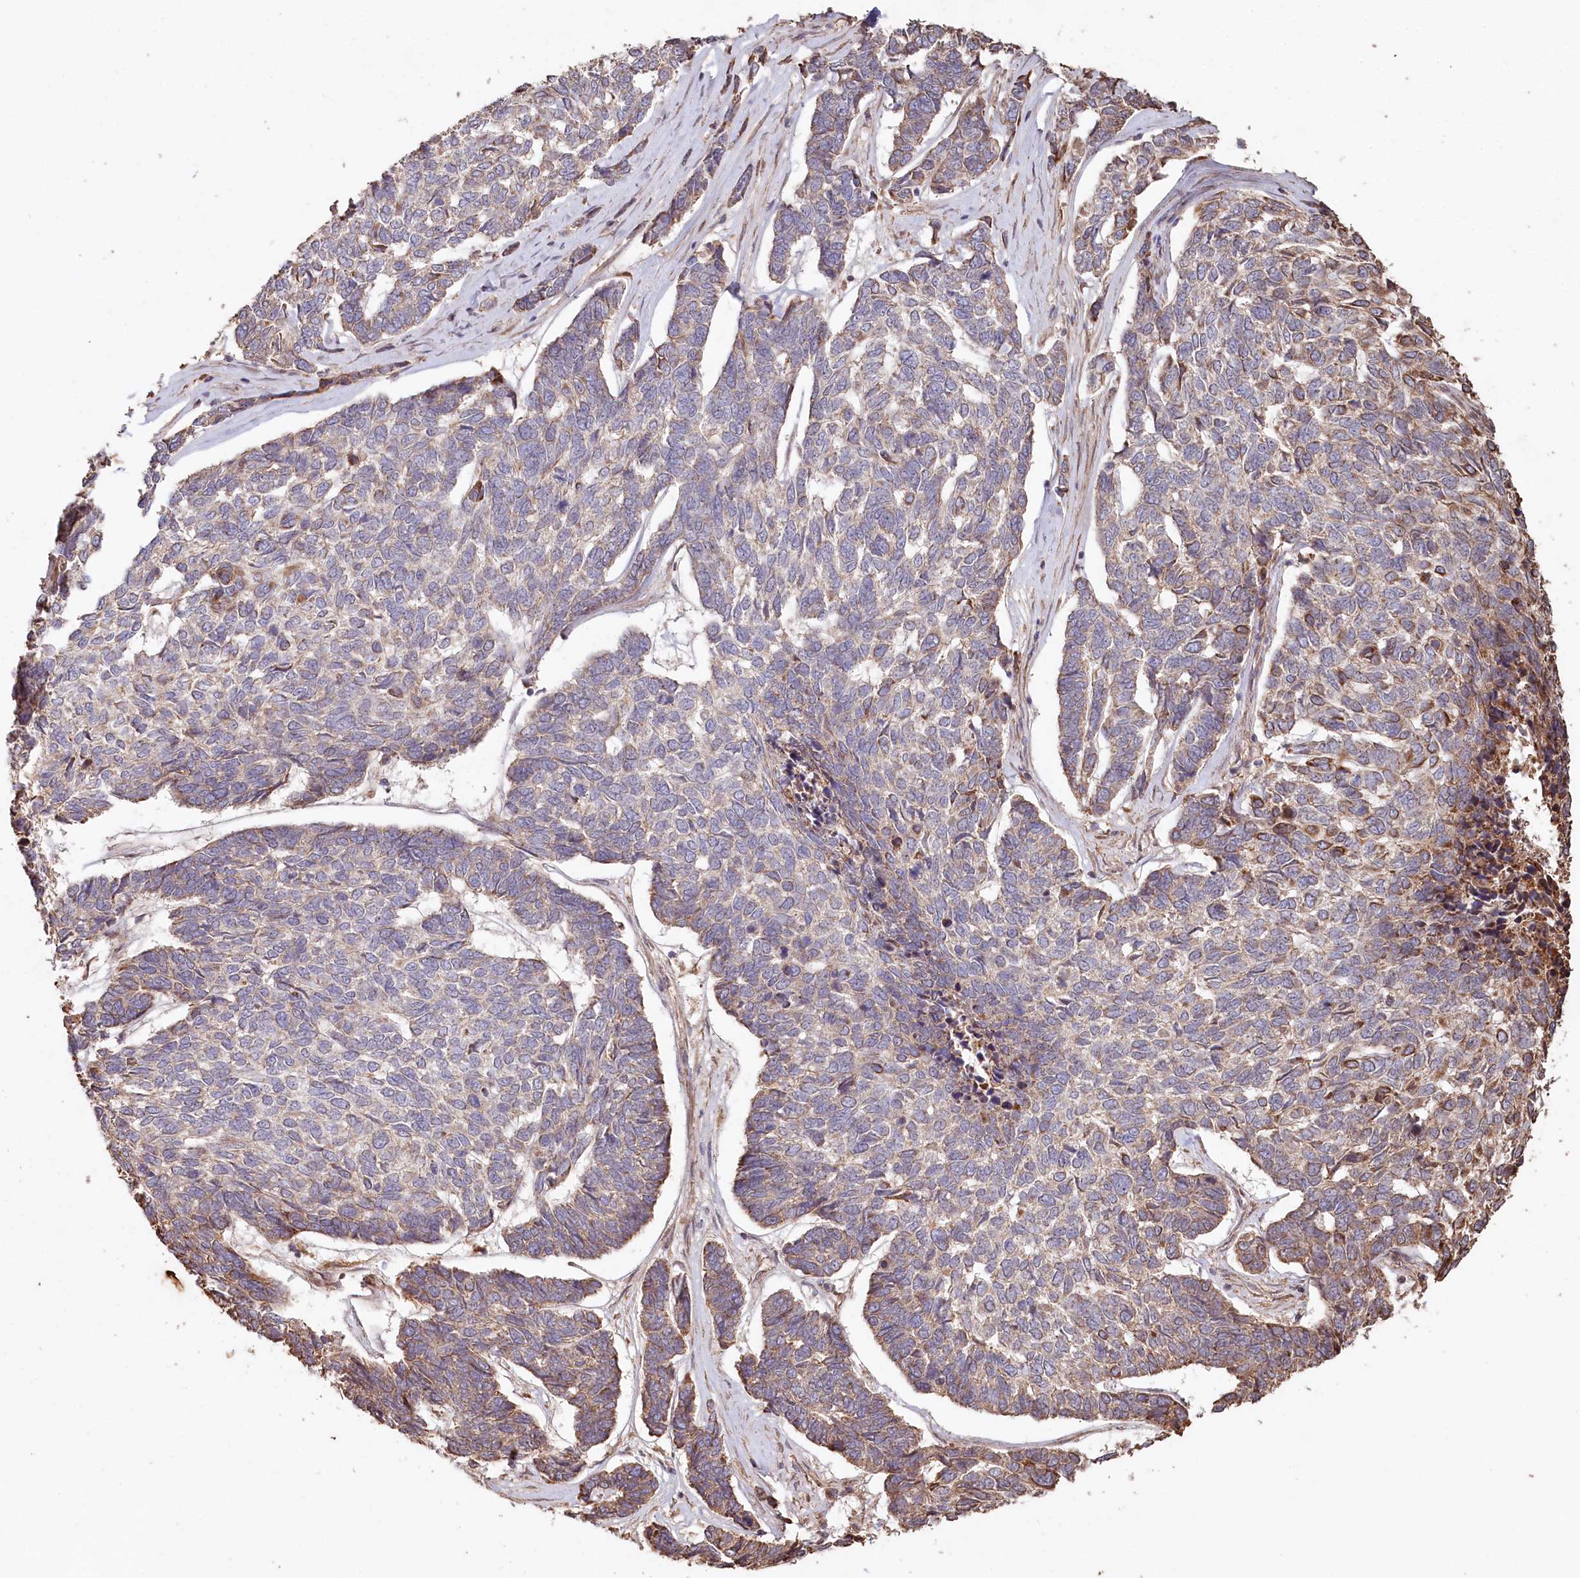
{"staining": {"intensity": "weak", "quantity": "<25%", "location": "cytoplasmic/membranous"}, "tissue": "skin cancer", "cell_type": "Tumor cells", "image_type": "cancer", "snomed": [{"axis": "morphology", "description": "Basal cell carcinoma"}, {"axis": "topography", "description": "Skin"}], "caption": "Human skin cancer (basal cell carcinoma) stained for a protein using IHC displays no staining in tumor cells.", "gene": "HAL", "patient": {"sex": "female", "age": 65}}